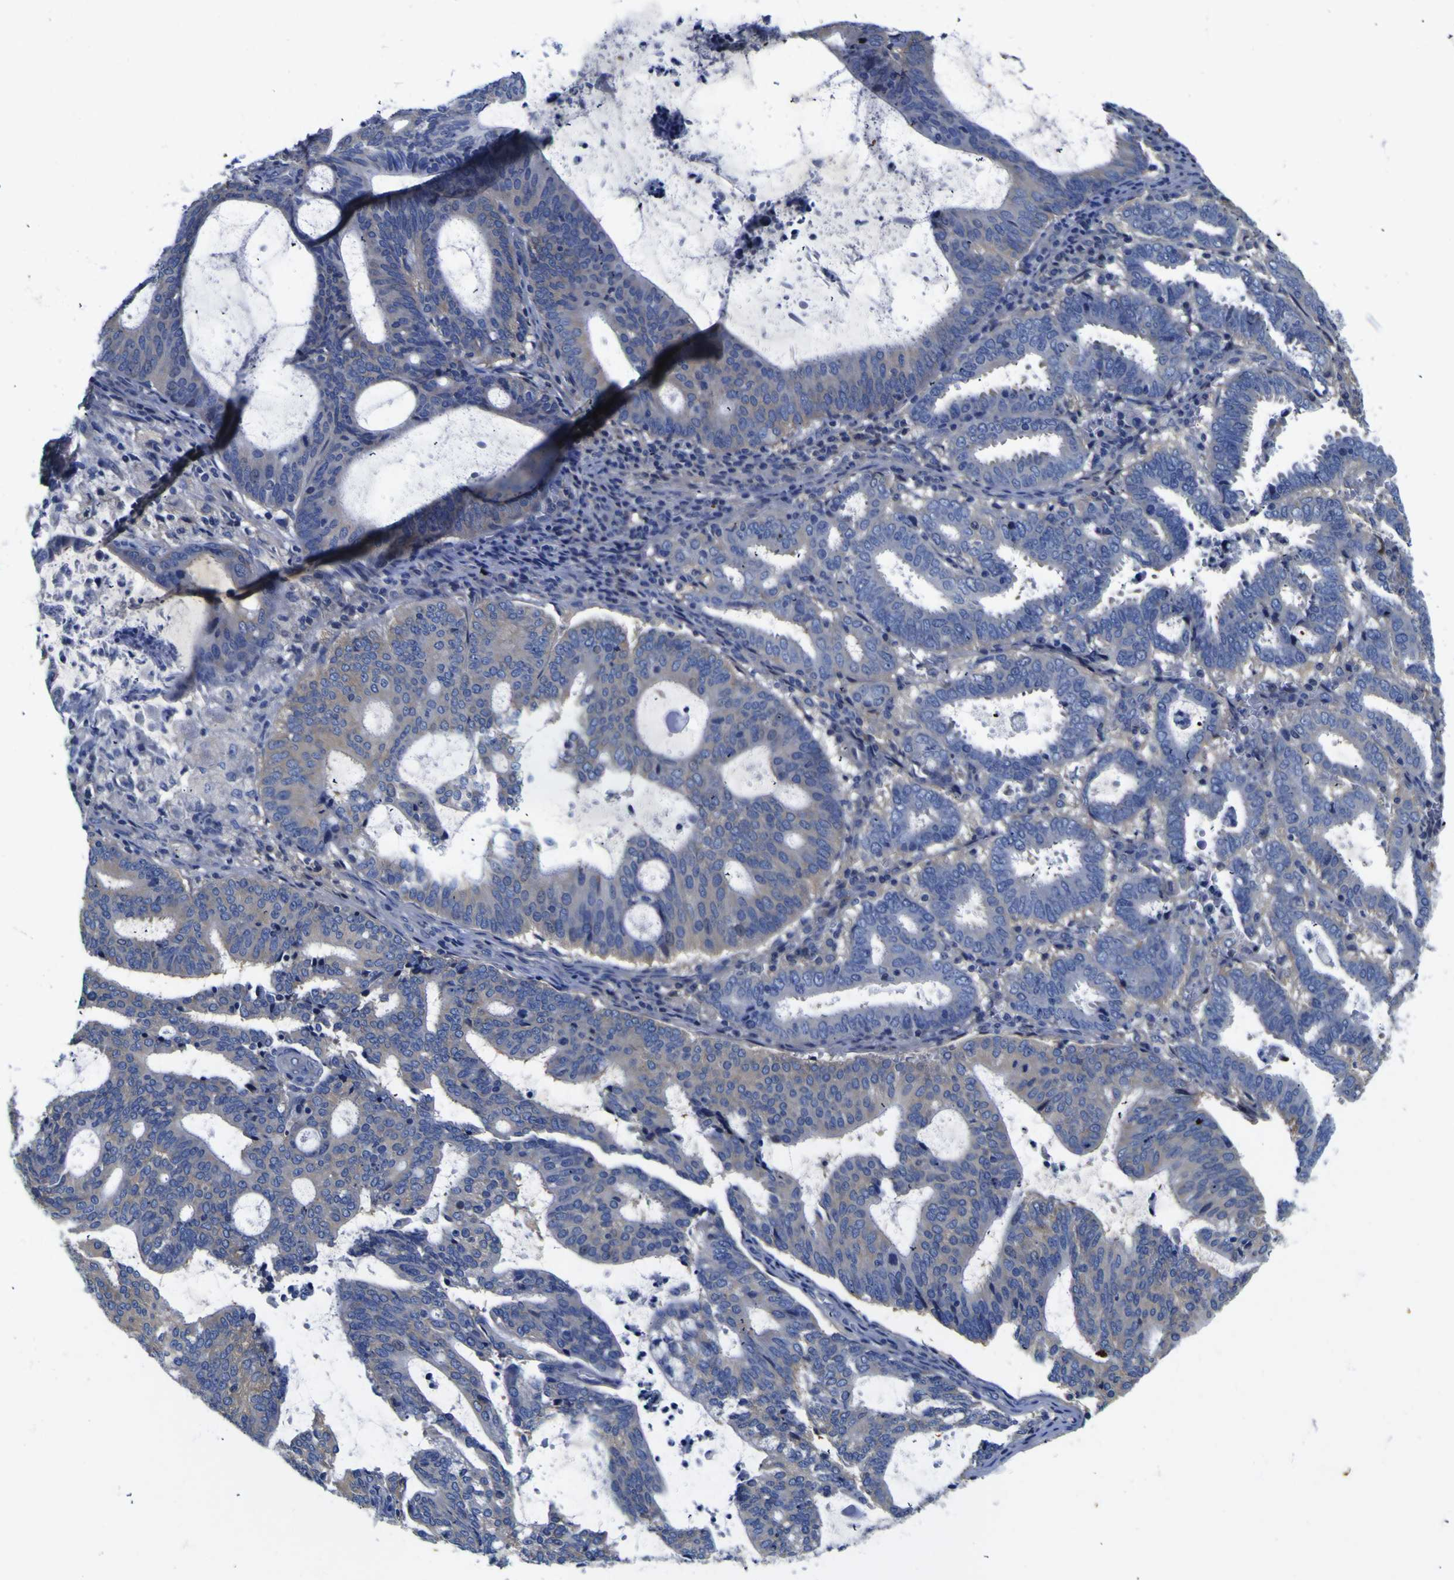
{"staining": {"intensity": "negative", "quantity": "none", "location": "none"}, "tissue": "endometrial cancer", "cell_type": "Tumor cells", "image_type": "cancer", "snomed": [{"axis": "morphology", "description": "Adenocarcinoma, NOS"}, {"axis": "topography", "description": "Uterus"}], "caption": "Immunohistochemical staining of human adenocarcinoma (endometrial) displays no significant positivity in tumor cells. (DAB (3,3'-diaminobenzidine) immunohistochemistry, high magnification).", "gene": "VASN", "patient": {"sex": "female", "age": 83}}